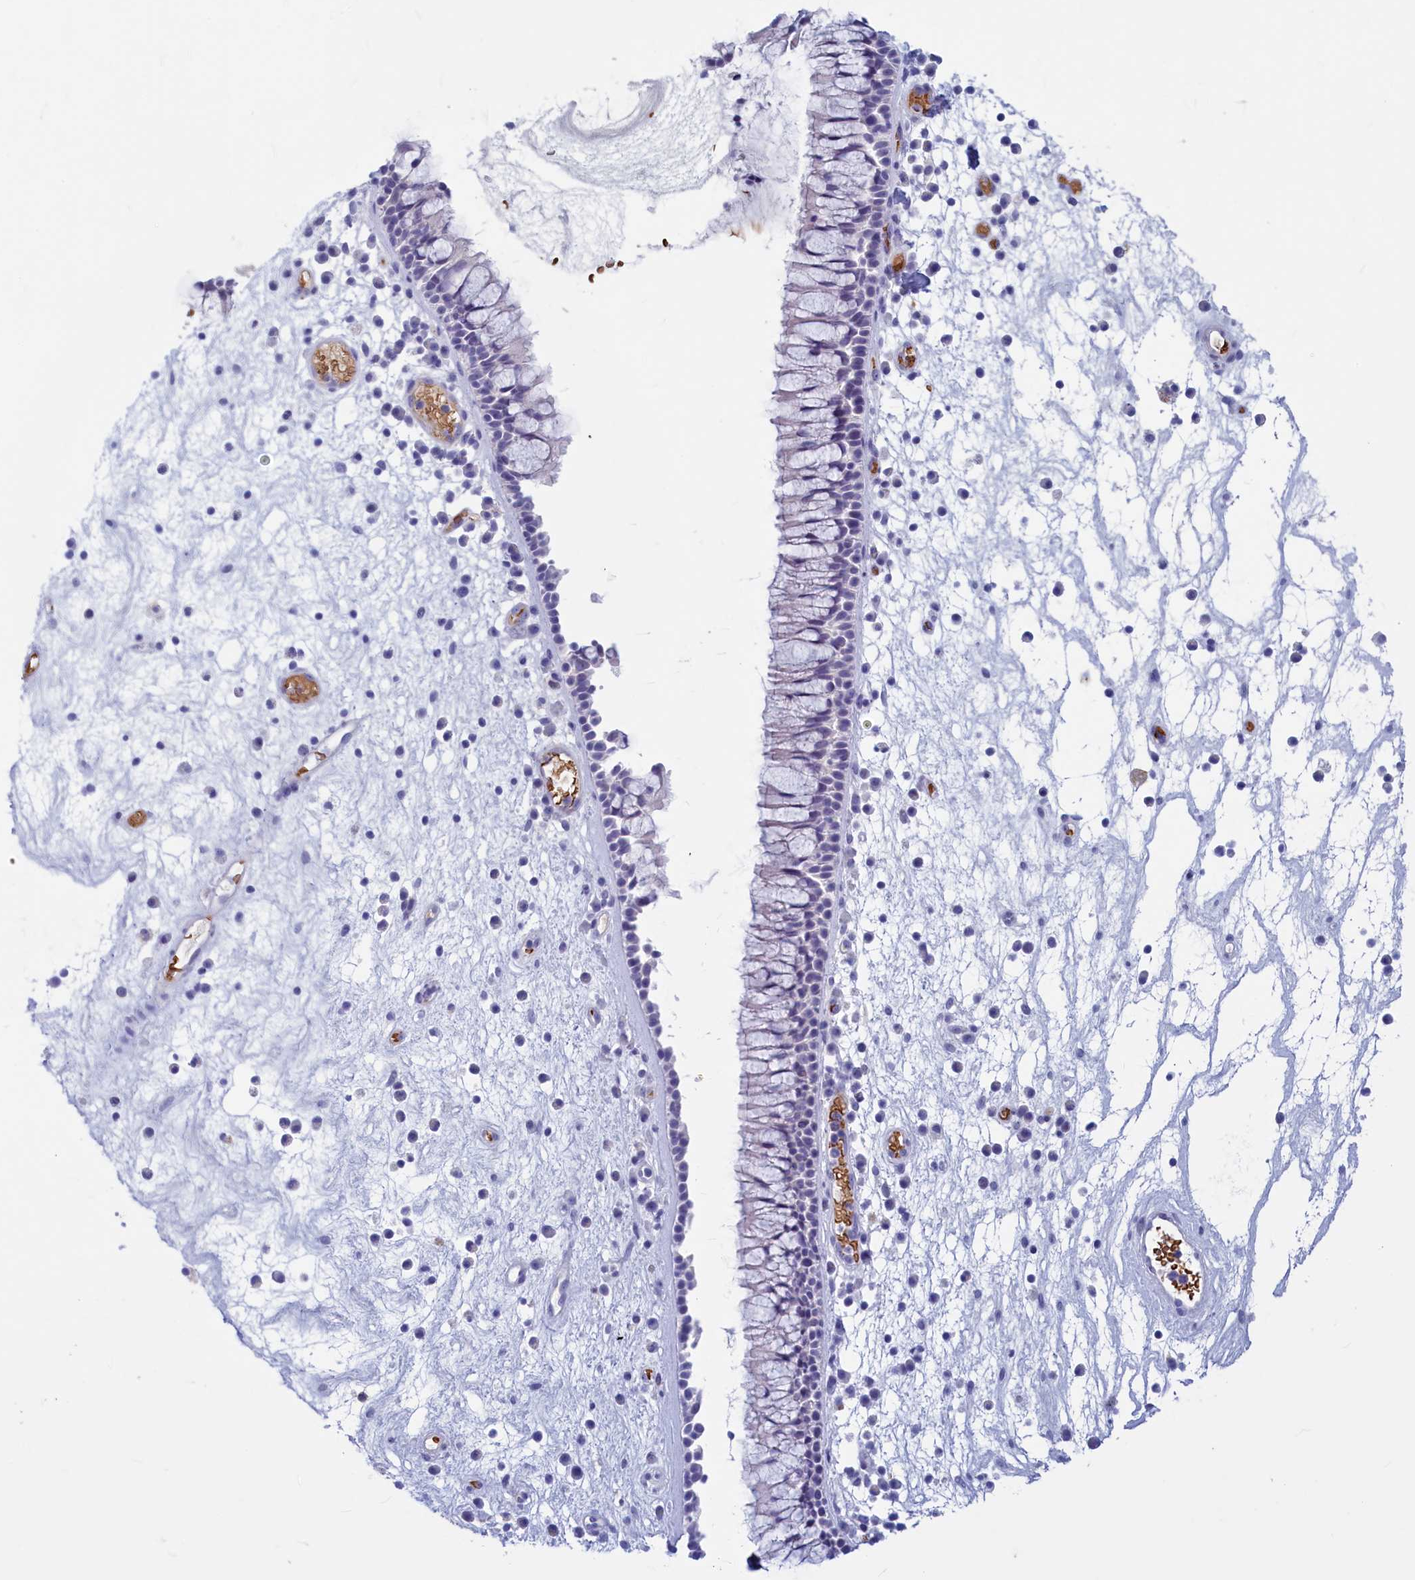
{"staining": {"intensity": "negative", "quantity": "none", "location": "none"}, "tissue": "nasopharynx", "cell_type": "Respiratory epithelial cells", "image_type": "normal", "snomed": [{"axis": "morphology", "description": "Normal tissue, NOS"}, {"axis": "morphology", "description": "Inflammation, NOS"}, {"axis": "morphology", "description": "Malignant melanoma, Metastatic site"}, {"axis": "topography", "description": "Nasopharynx"}], "caption": "An immunohistochemistry (IHC) image of benign nasopharynx is shown. There is no staining in respiratory epithelial cells of nasopharynx. Brightfield microscopy of immunohistochemistry (IHC) stained with DAB (3,3'-diaminobenzidine) (brown) and hematoxylin (blue), captured at high magnification.", "gene": "GAPDHS", "patient": {"sex": "male", "age": 70}}